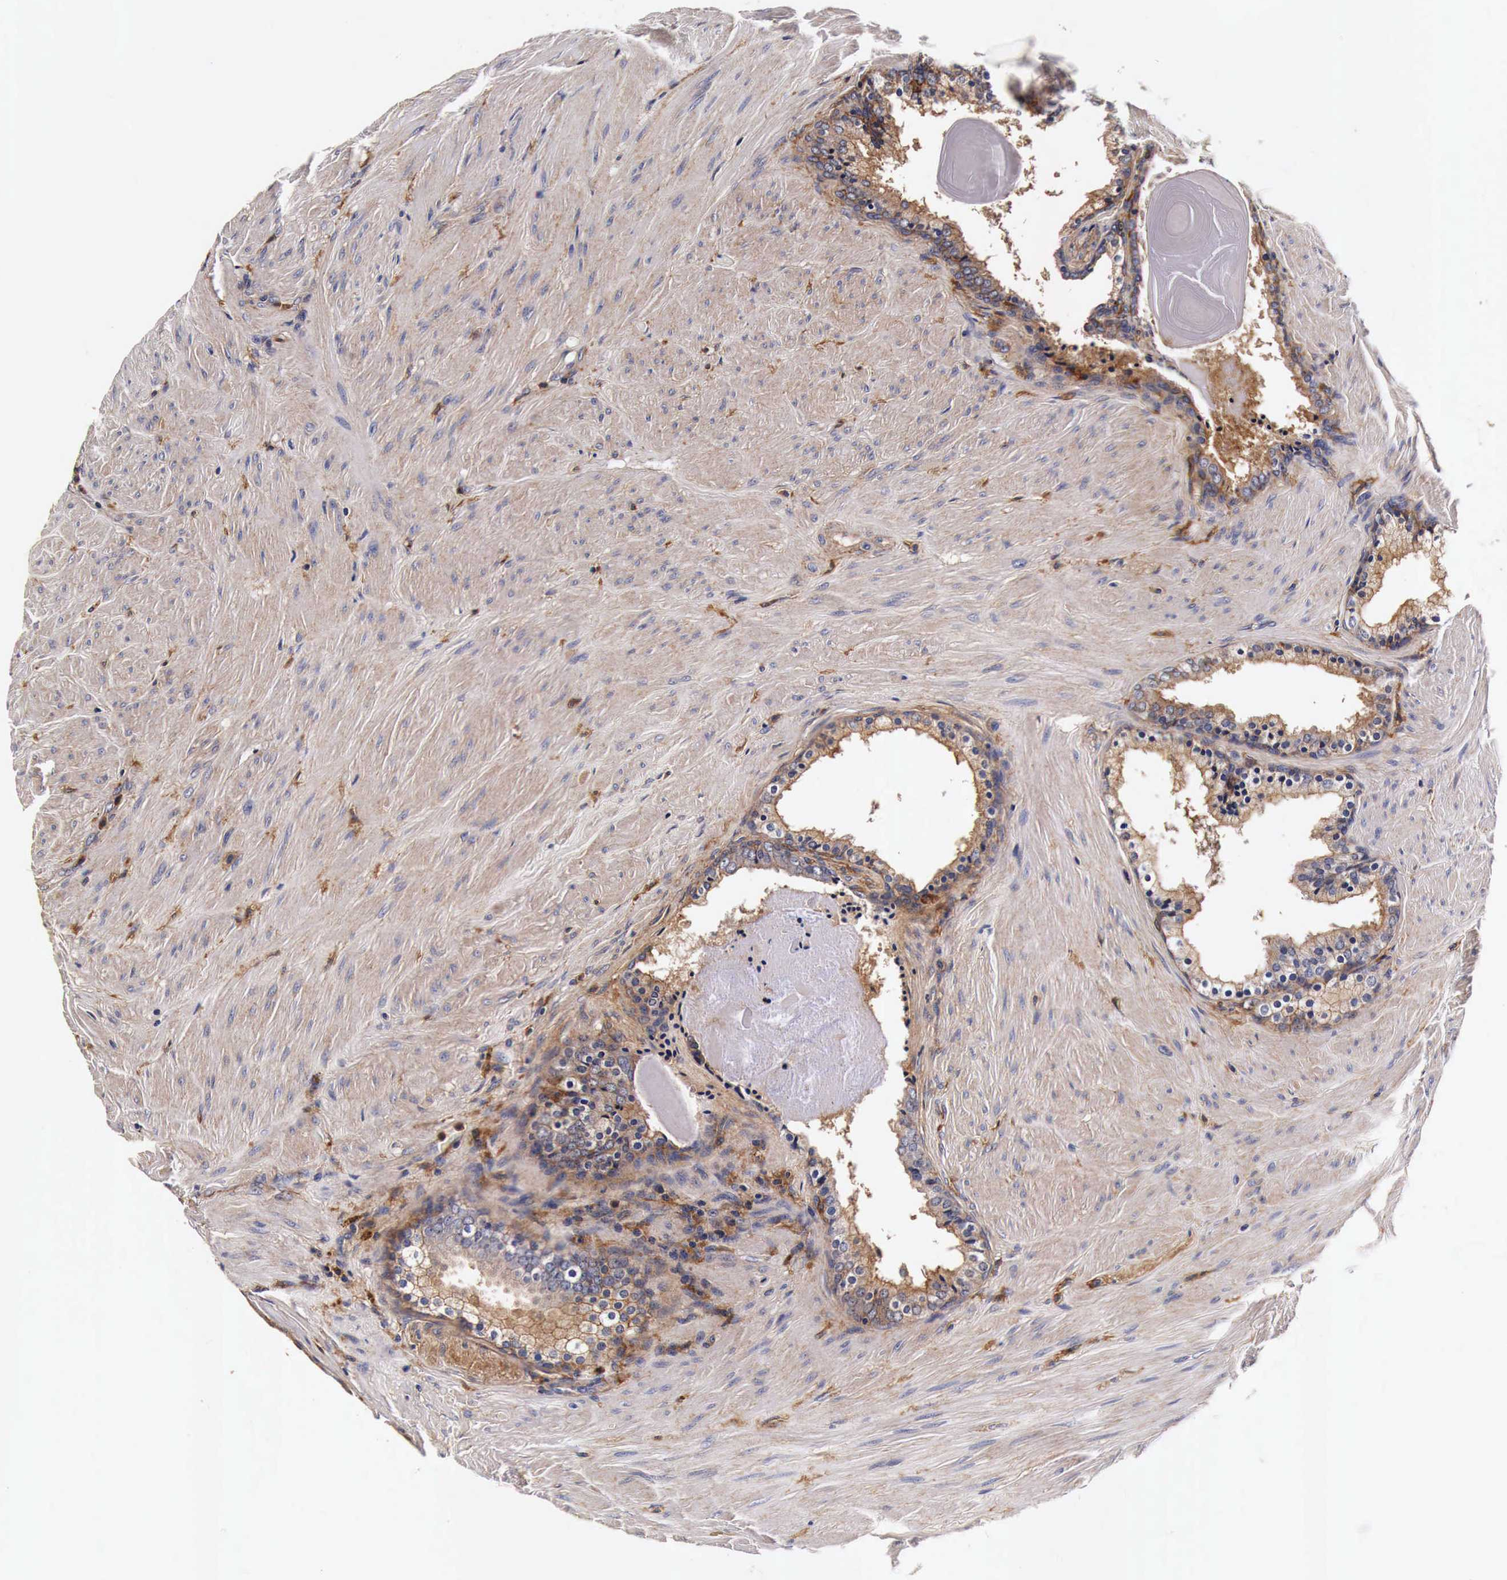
{"staining": {"intensity": "weak", "quantity": ">75%", "location": "cytoplasmic/membranous"}, "tissue": "prostate", "cell_type": "Glandular cells", "image_type": "normal", "snomed": [{"axis": "morphology", "description": "Normal tissue, NOS"}, {"axis": "topography", "description": "Prostate"}], "caption": "About >75% of glandular cells in benign prostate reveal weak cytoplasmic/membranous protein expression as visualized by brown immunohistochemical staining.", "gene": "RP2", "patient": {"sex": "male", "age": 65}}